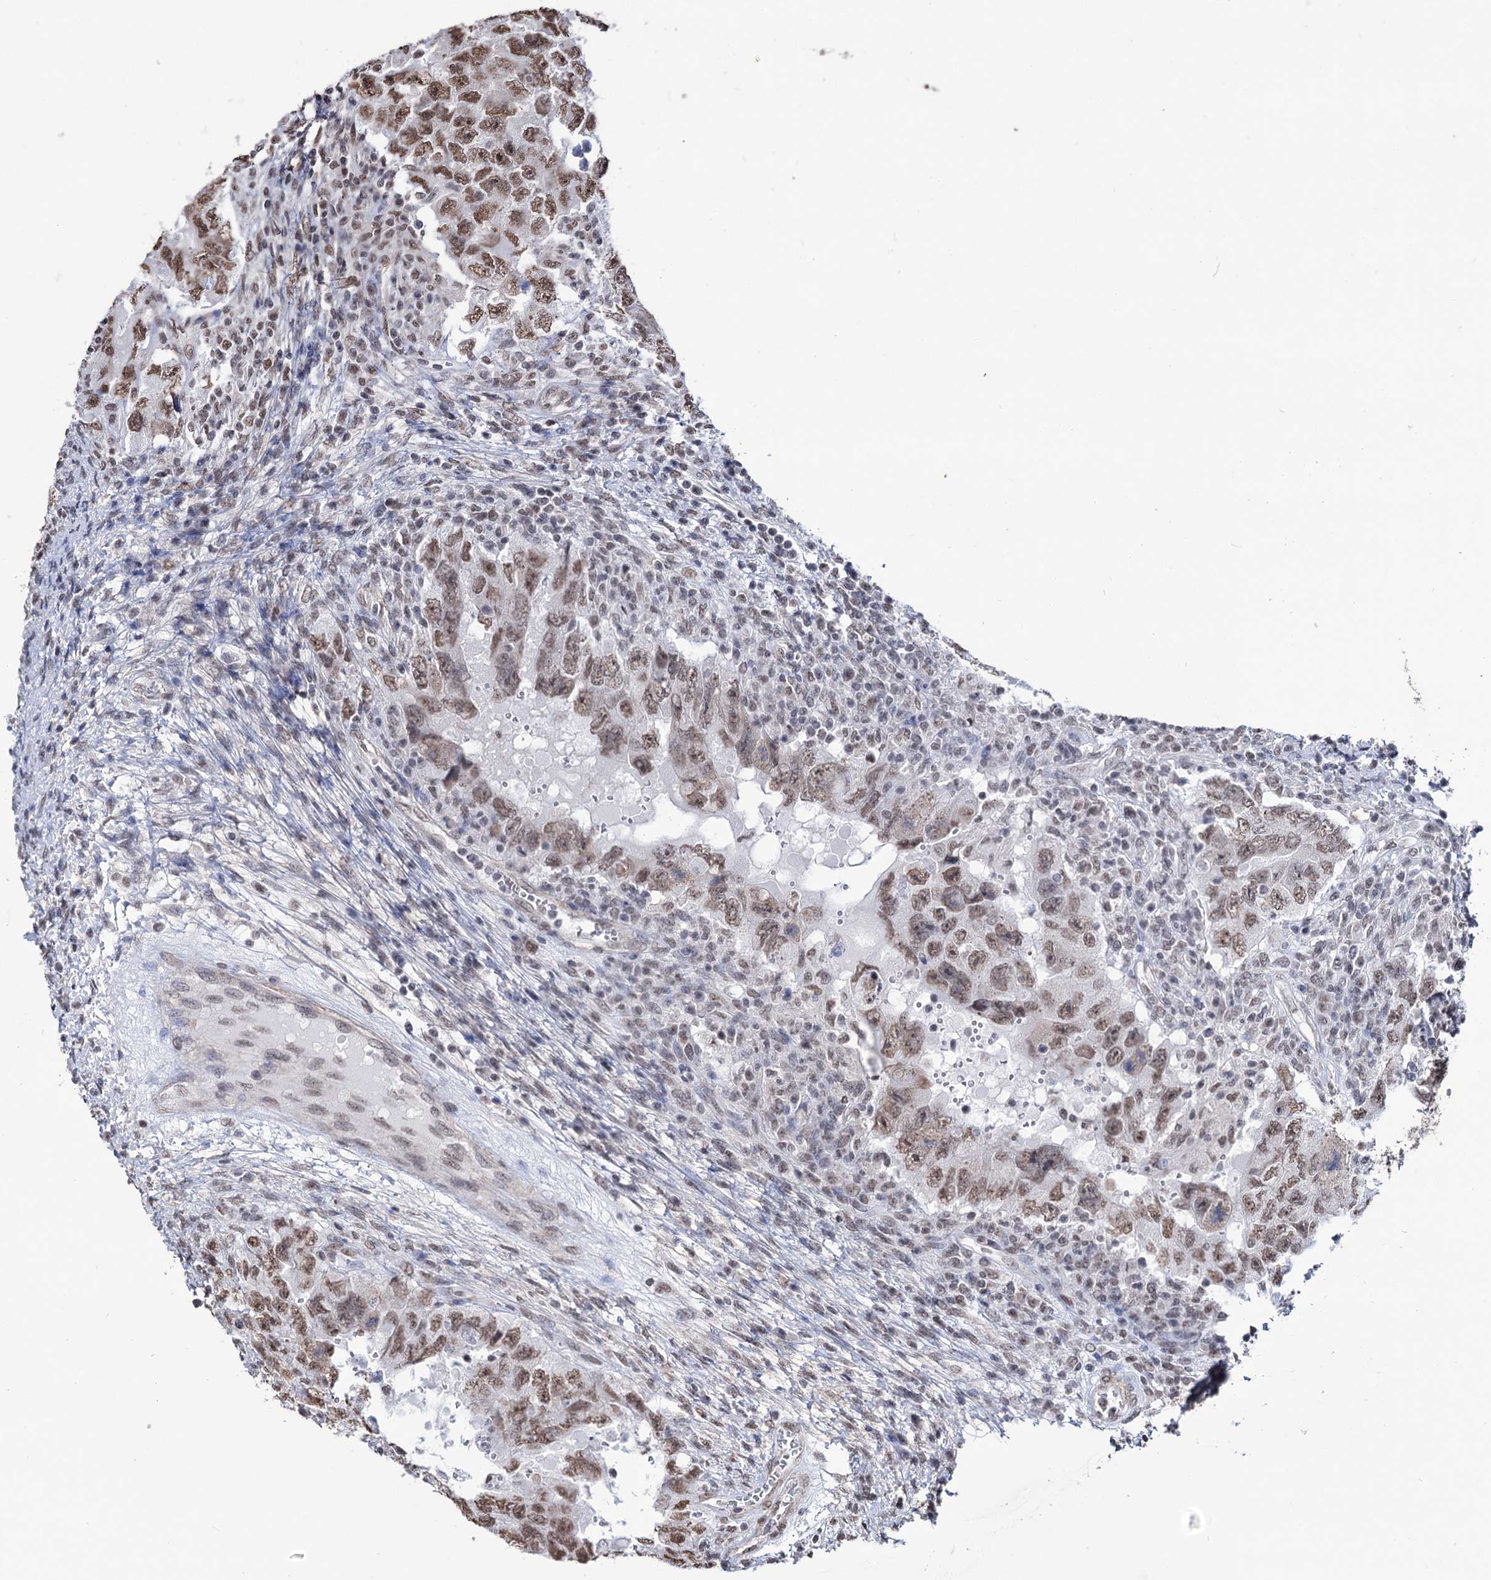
{"staining": {"intensity": "moderate", "quantity": ">75%", "location": "nuclear"}, "tissue": "testis cancer", "cell_type": "Tumor cells", "image_type": "cancer", "snomed": [{"axis": "morphology", "description": "Carcinoma, Embryonal, NOS"}, {"axis": "topography", "description": "Testis"}], "caption": "Immunohistochemical staining of human testis cancer shows medium levels of moderate nuclear protein positivity in approximately >75% of tumor cells.", "gene": "ABHD10", "patient": {"sex": "male", "age": 26}}